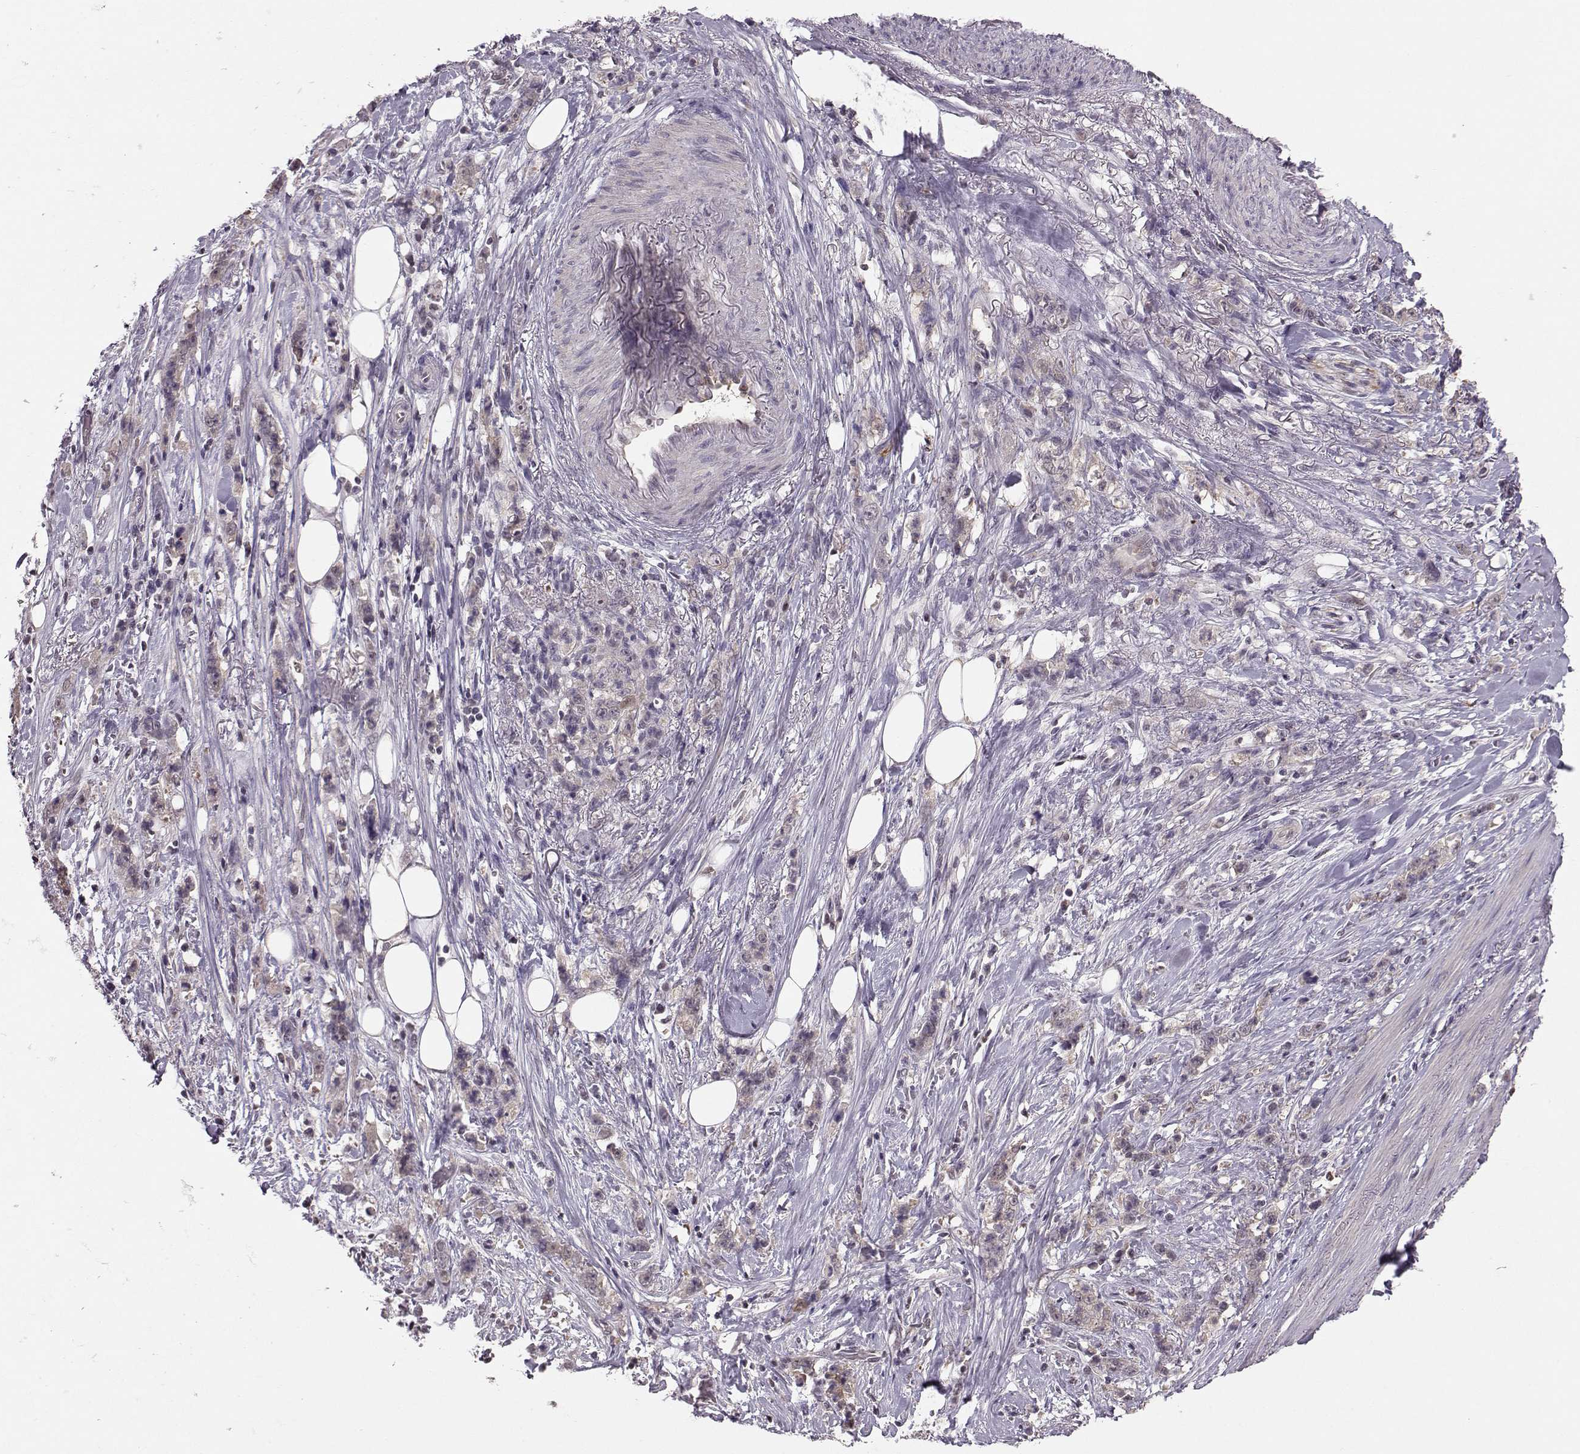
{"staining": {"intensity": "negative", "quantity": "none", "location": "none"}, "tissue": "stomach cancer", "cell_type": "Tumor cells", "image_type": "cancer", "snomed": [{"axis": "morphology", "description": "Adenocarcinoma, NOS"}, {"axis": "topography", "description": "Stomach, lower"}], "caption": "Immunohistochemical staining of stomach cancer (adenocarcinoma) demonstrates no significant positivity in tumor cells.", "gene": "PKP2", "patient": {"sex": "male", "age": 88}}